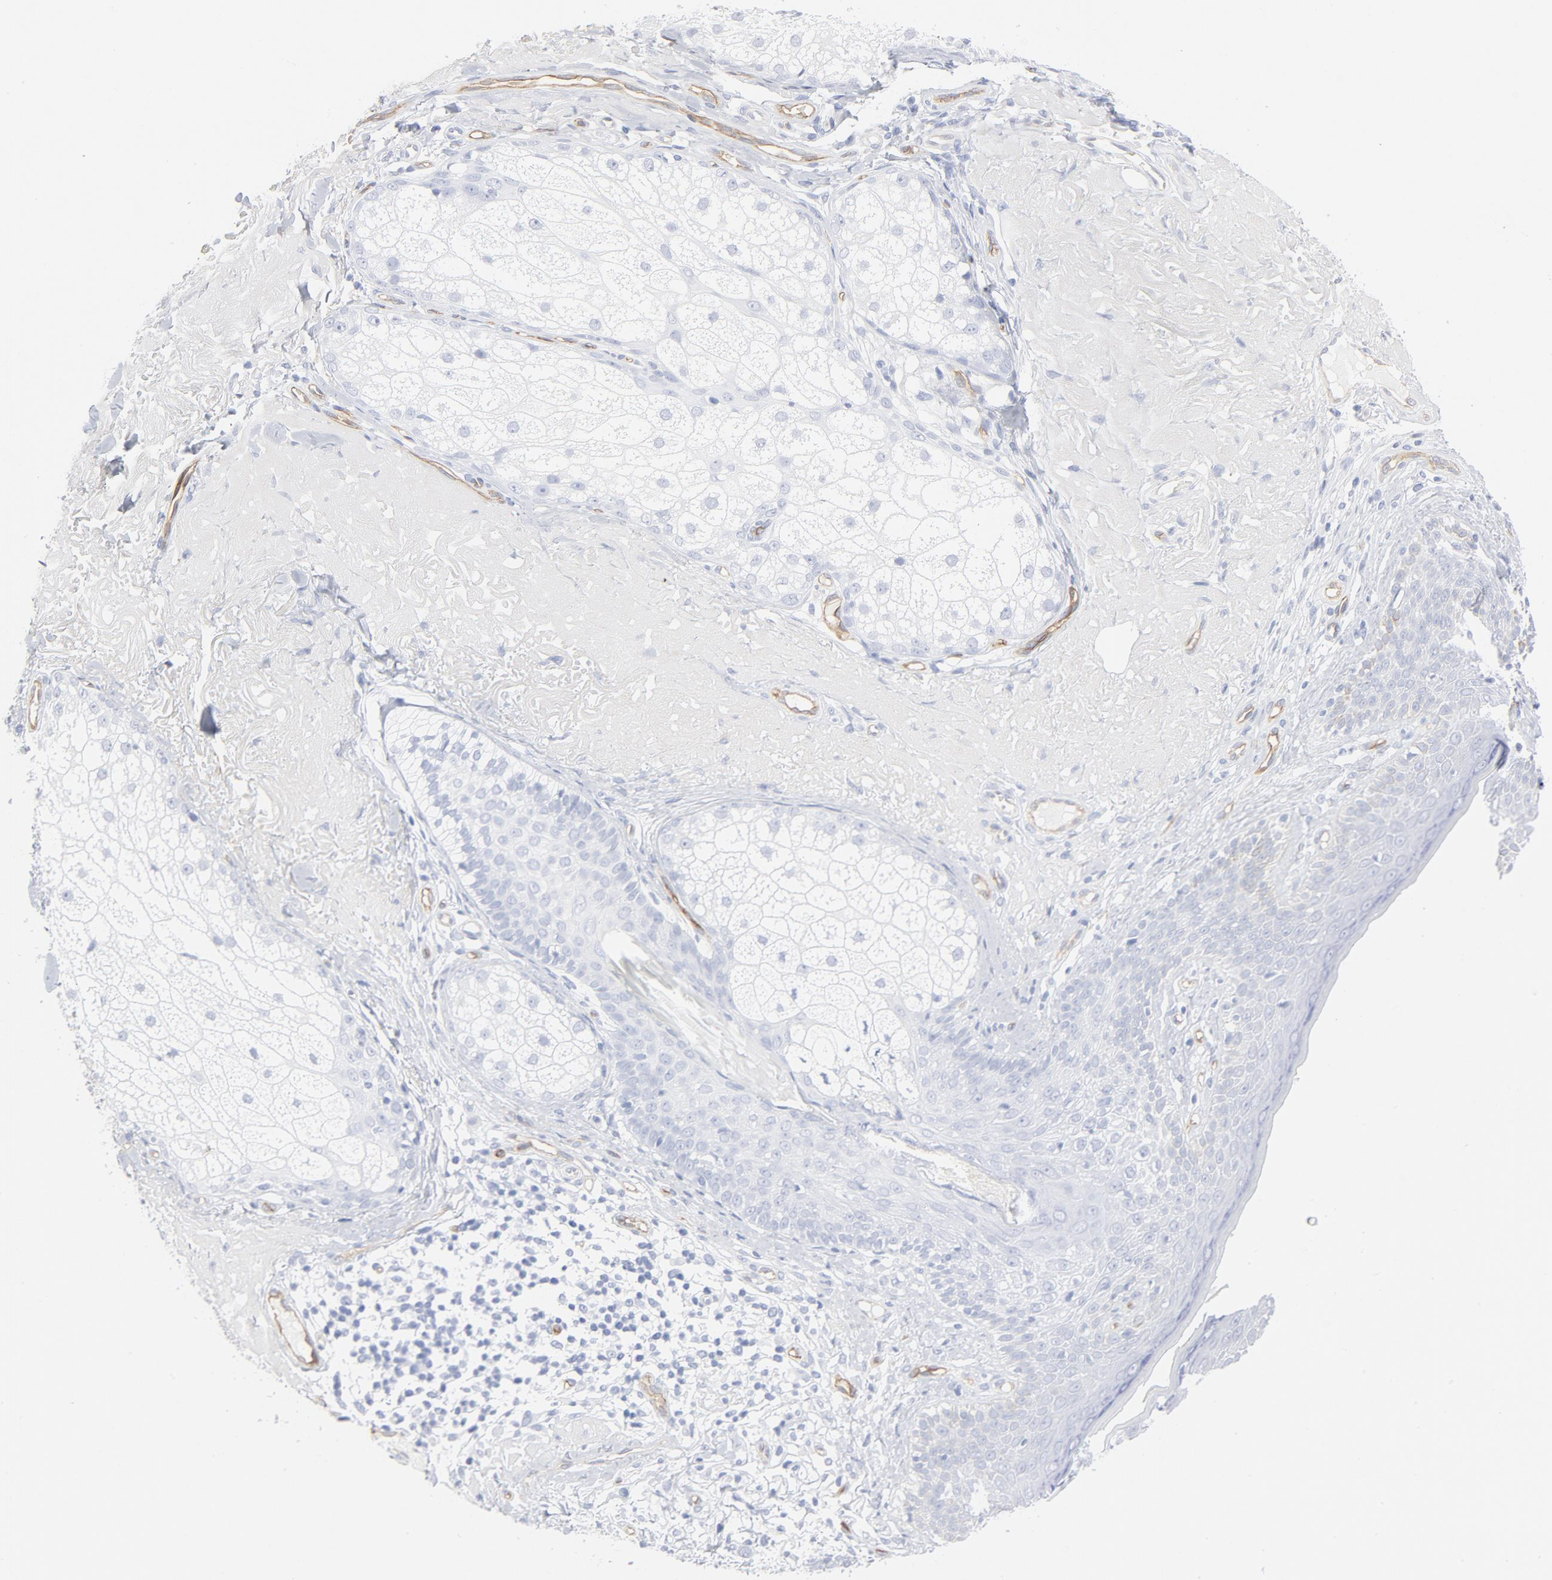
{"staining": {"intensity": "negative", "quantity": "none", "location": "none"}, "tissue": "skin cancer", "cell_type": "Tumor cells", "image_type": "cancer", "snomed": [{"axis": "morphology", "description": "Basal cell carcinoma"}, {"axis": "topography", "description": "Skin"}], "caption": "Immunohistochemistry histopathology image of neoplastic tissue: human skin cancer (basal cell carcinoma) stained with DAB (3,3'-diaminobenzidine) exhibits no significant protein positivity in tumor cells.", "gene": "SHANK3", "patient": {"sex": "male", "age": 74}}